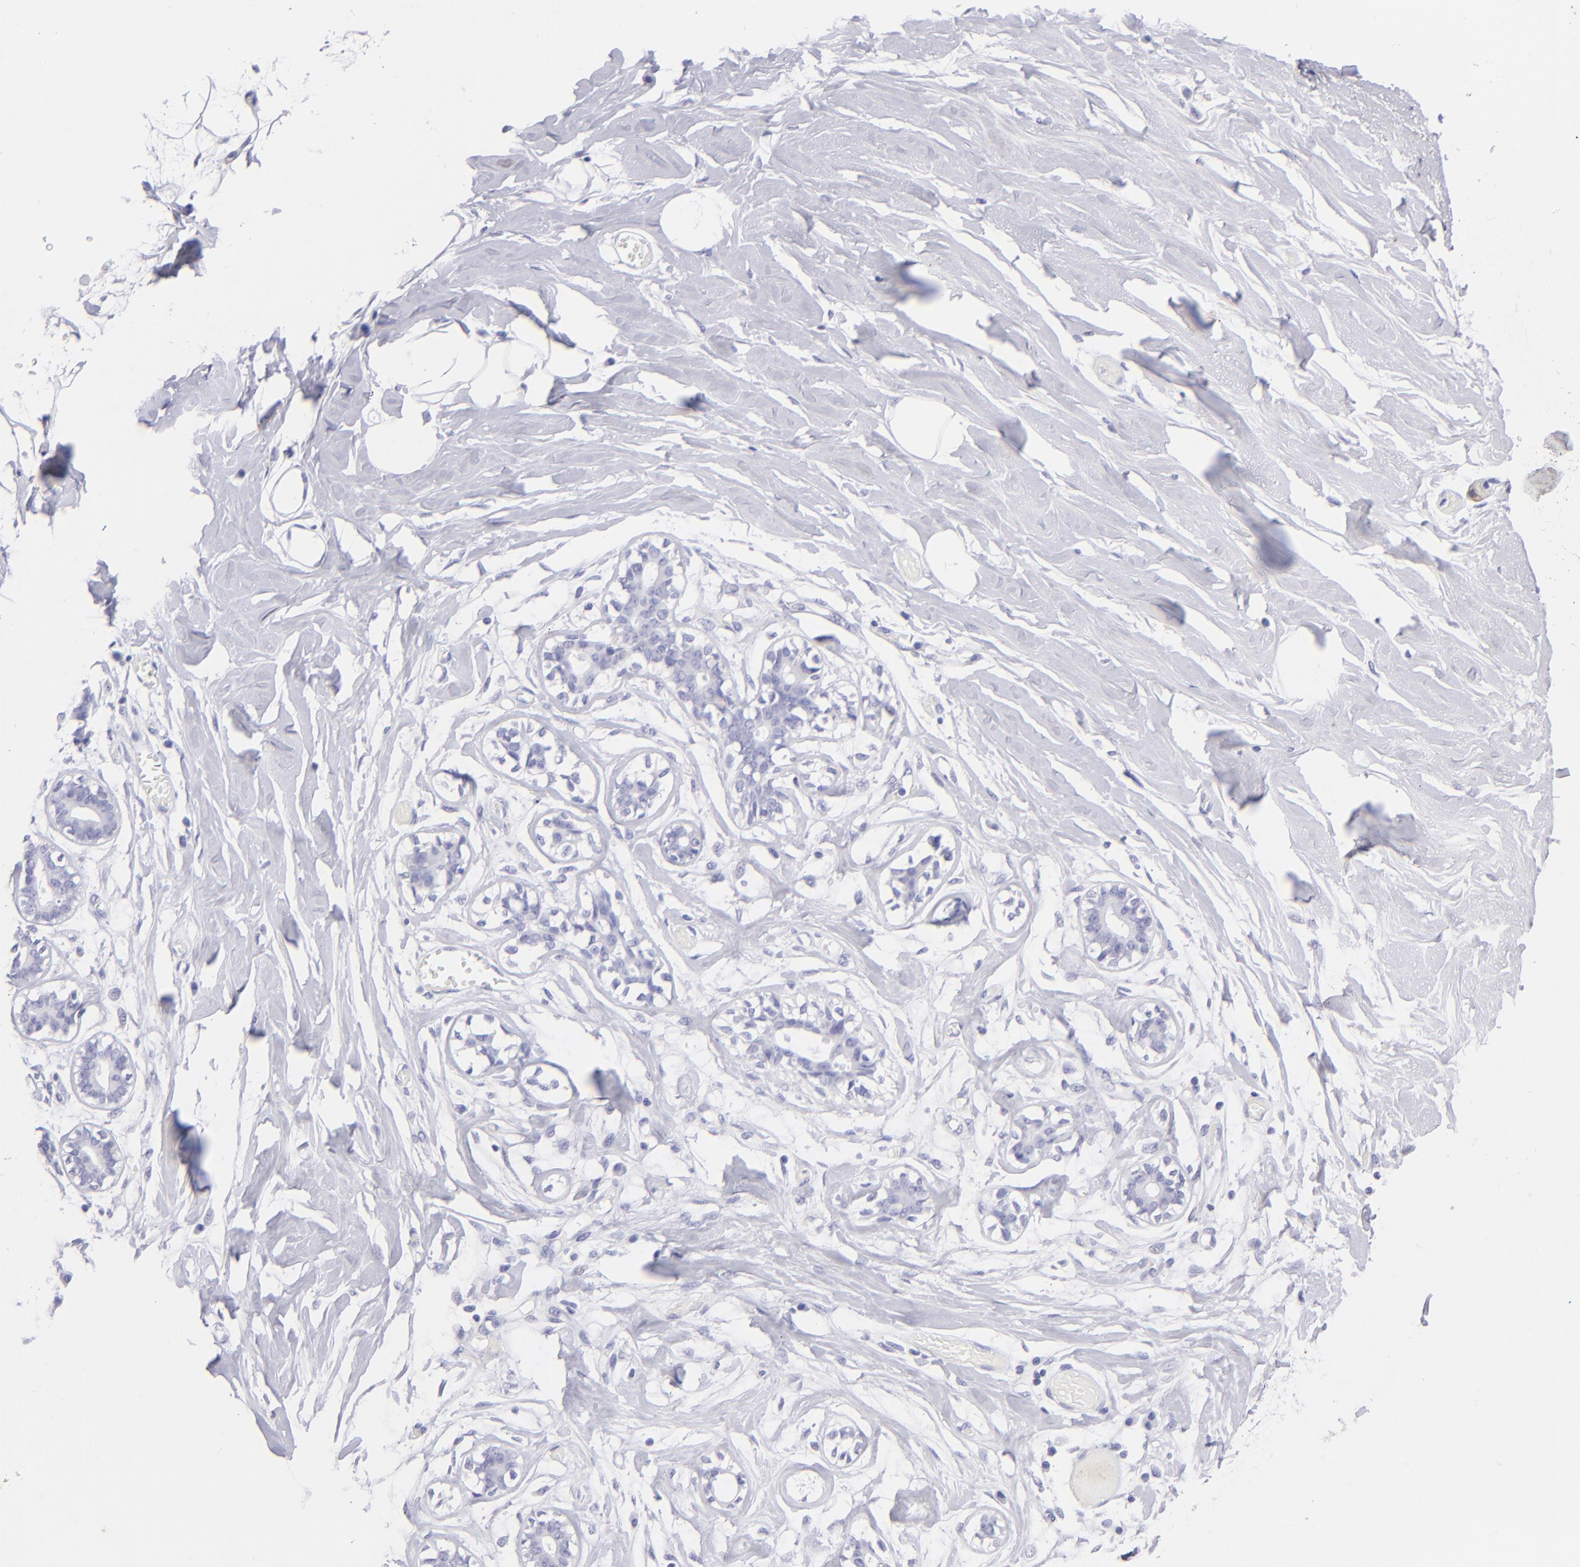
{"staining": {"intensity": "negative", "quantity": "none", "location": "none"}, "tissue": "breast", "cell_type": "Adipocytes", "image_type": "normal", "snomed": [{"axis": "morphology", "description": "Normal tissue, NOS"}, {"axis": "morphology", "description": "Fibrosis, NOS"}, {"axis": "topography", "description": "Breast"}], "caption": "Immunohistochemistry (IHC) micrograph of unremarkable breast: breast stained with DAB exhibits no significant protein staining in adipocytes.", "gene": "SLC1A3", "patient": {"sex": "female", "age": 39}}